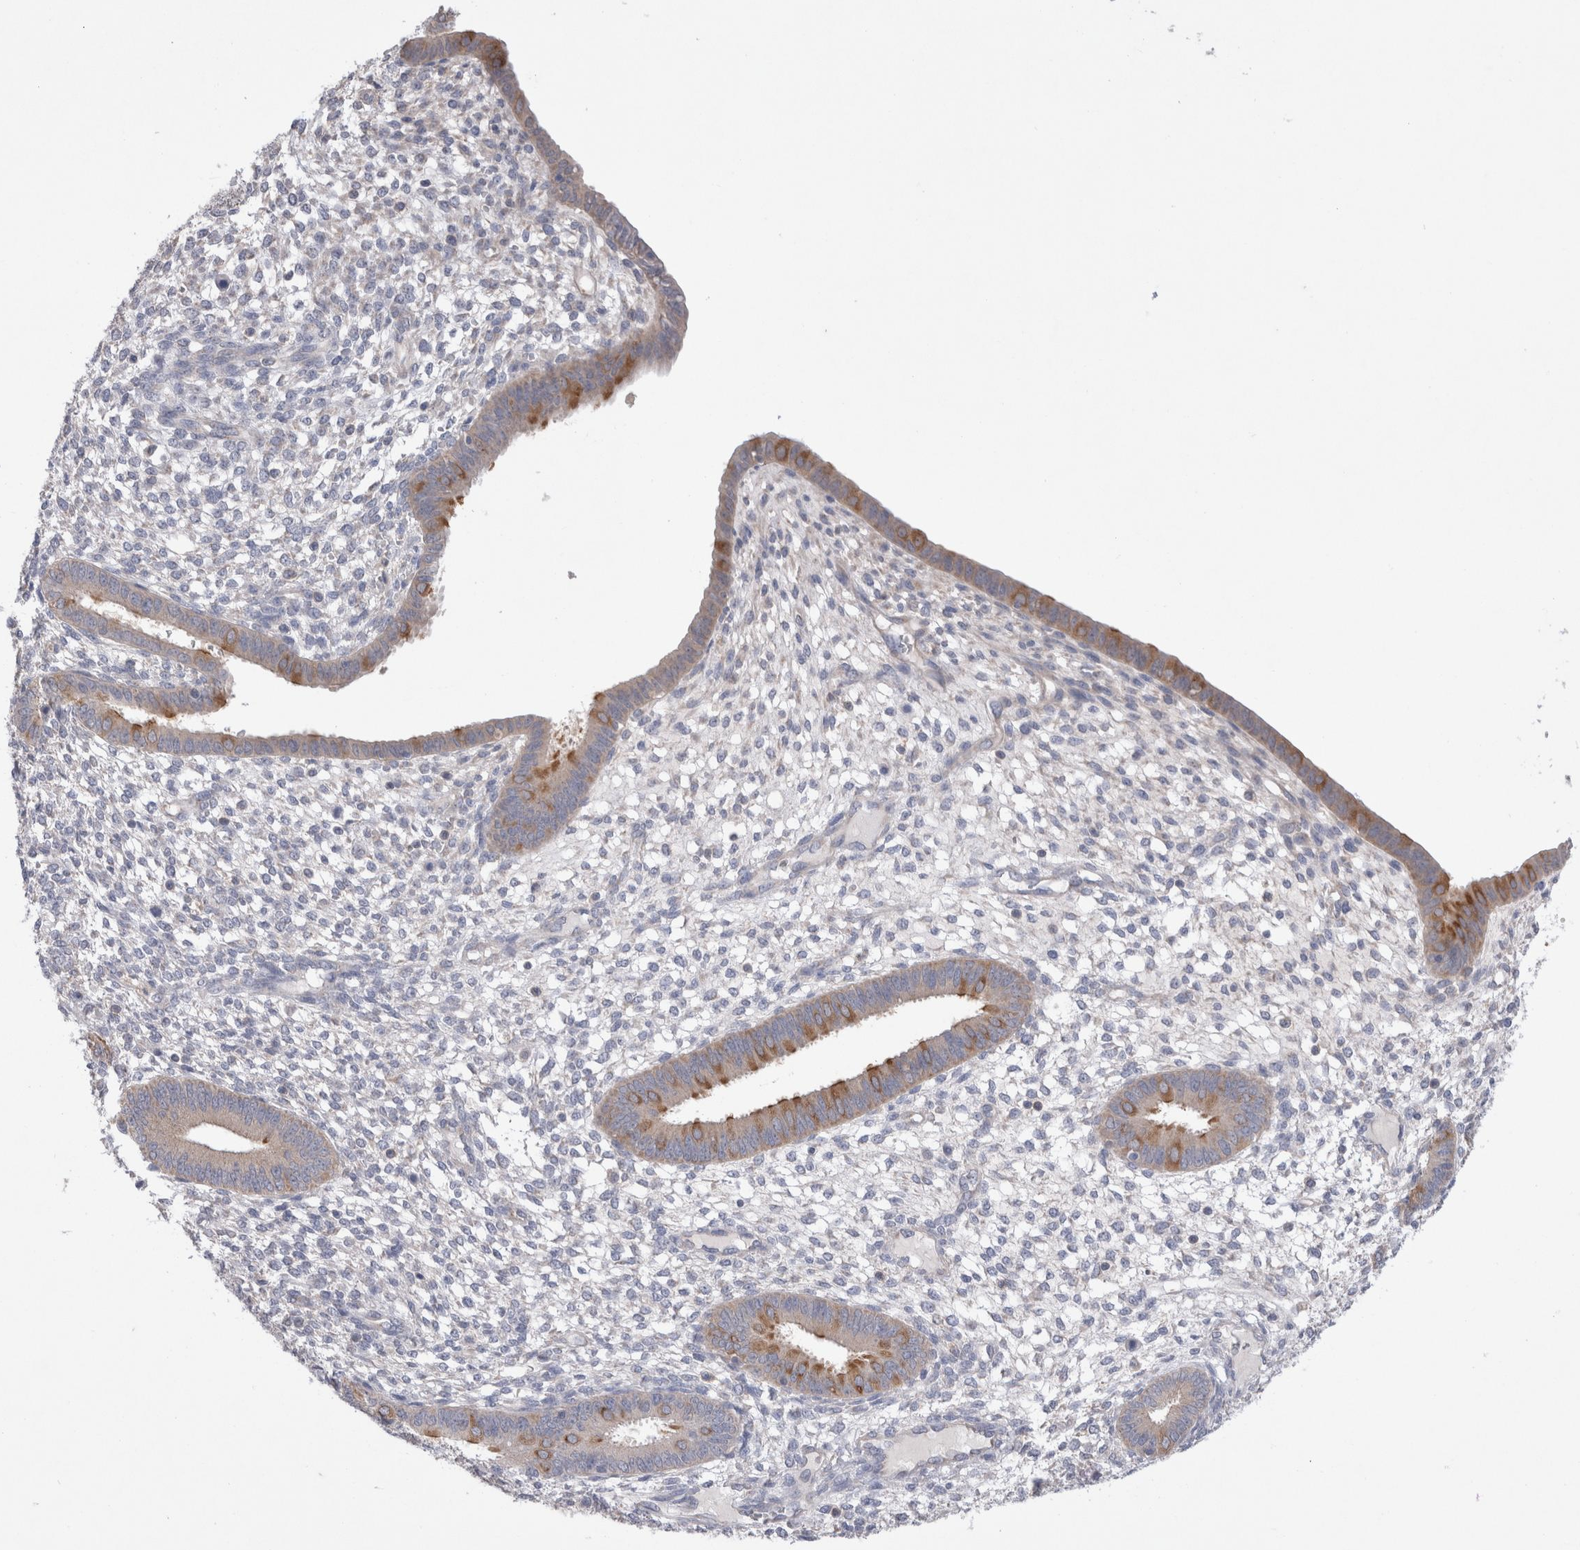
{"staining": {"intensity": "negative", "quantity": "none", "location": "none"}, "tissue": "endometrium", "cell_type": "Cells in endometrial stroma", "image_type": "normal", "snomed": [{"axis": "morphology", "description": "Normal tissue, NOS"}, {"axis": "topography", "description": "Endometrium"}], "caption": "High magnification brightfield microscopy of benign endometrium stained with DAB (3,3'-diaminobenzidine) (brown) and counterstained with hematoxylin (blue): cells in endometrial stroma show no significant positivity. Nuclei are stained in blue.", "gene": "IFT74", "patient": {"sex": "female", "age": 46}}